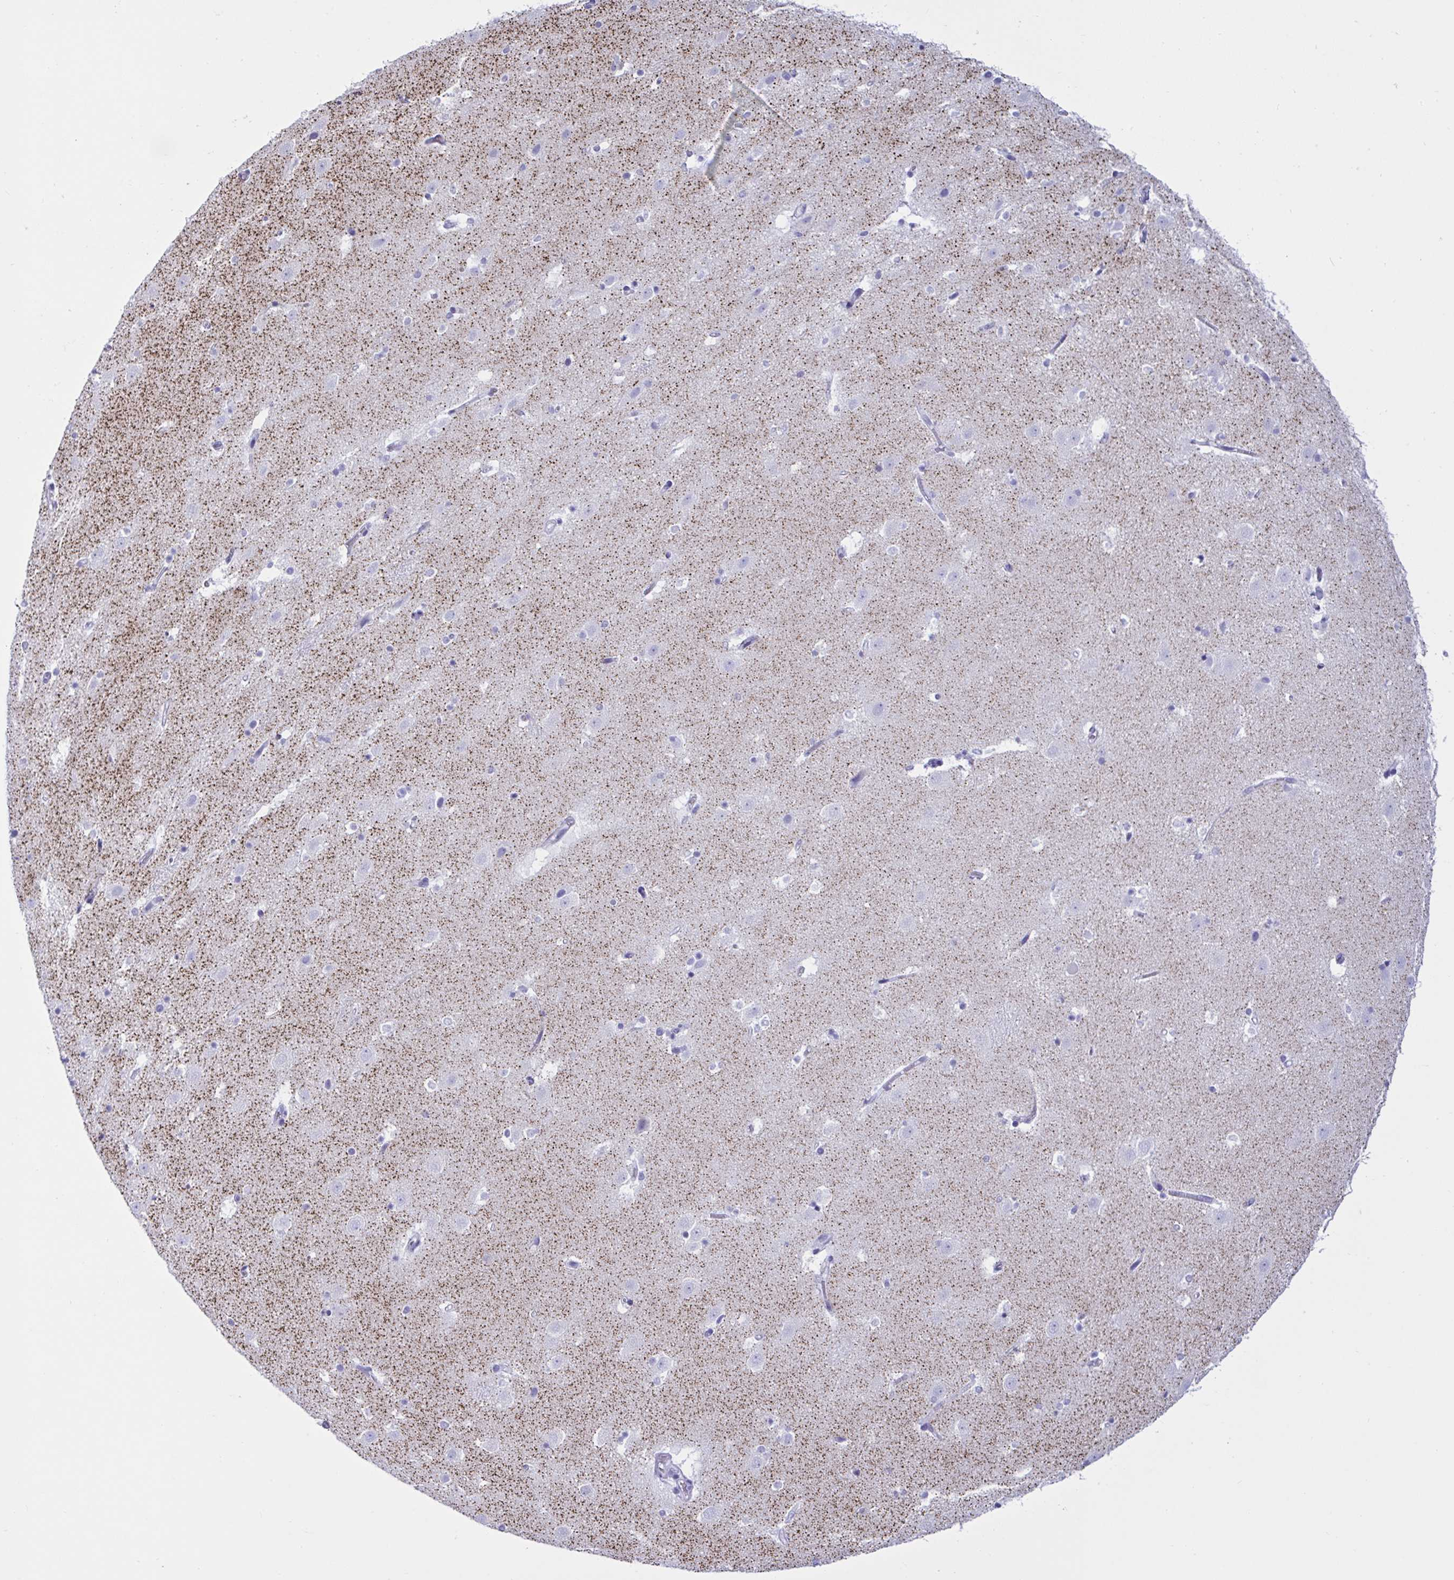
{"staining": {"intensity": "negative", "quantity": "none", "location": "none"}, "tissue": "caudate", "cell_type": "Glial cells", "image_type": "normal", "snomed": [{"axis": "morphology", "description": "Normal tissue, NOS"}, {"axis": "topography", "description": "Lateral ventricle wall"}], "caption": "The IHC image has no significant expression in glial cells of caudate.", "gene": "MRGPRG", "patient": {"sex": "male", "age": 37}}